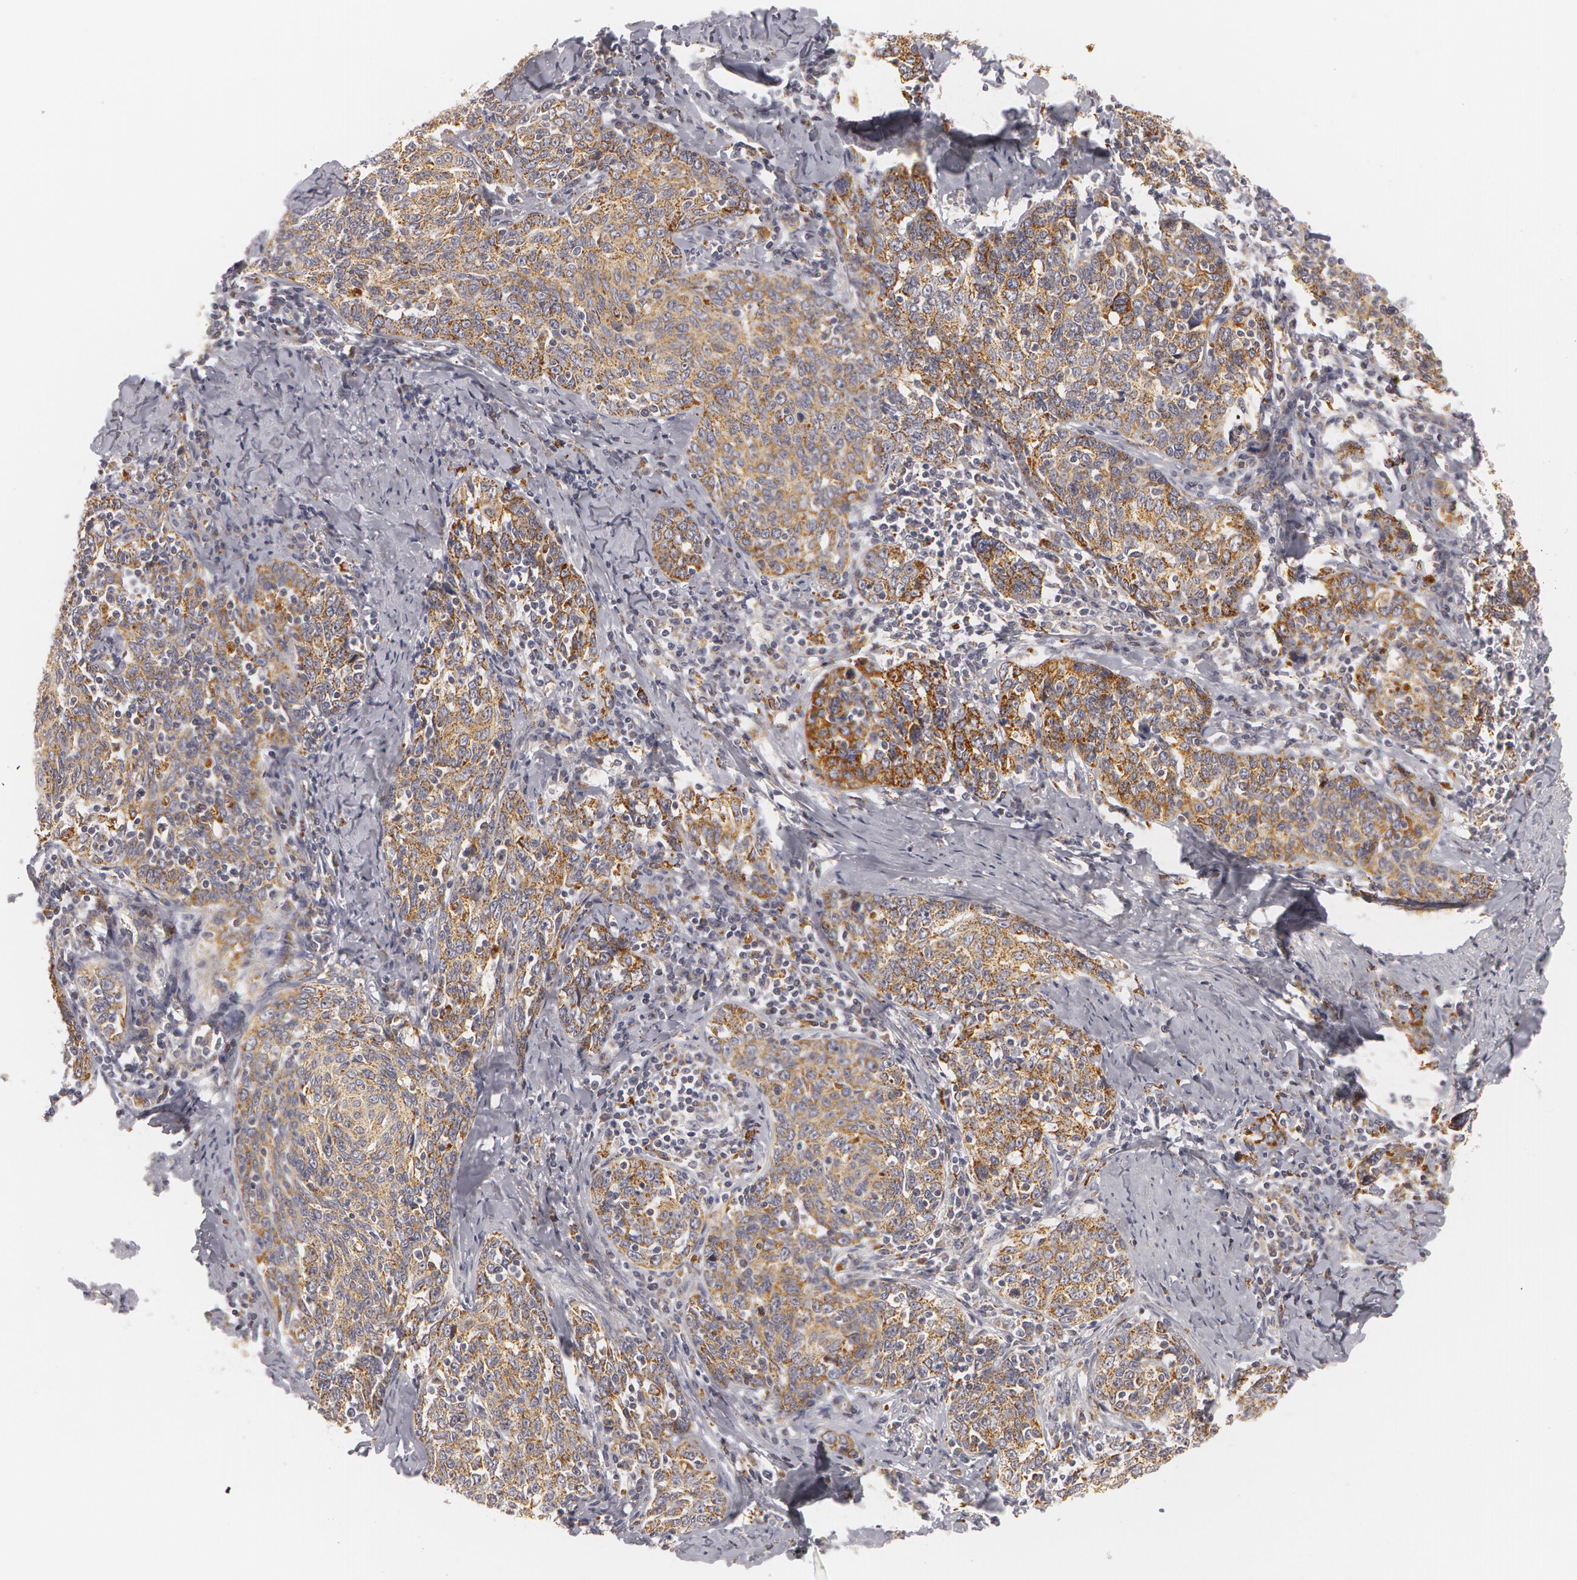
{"staining": {"intensity": "moderate", "quantity": ">75%", "location": "cytoplasmic/membranous"}, "tissue": "cervical cancer", "cell_type": "Tumor cells", "image_type": "cancer", "snomed": [{"axis": "morphology", "description": "Squamous cell carcinoma, NOS"}, {"axis": "topography", "description": "Cervix"}], "caption": "Moderate cytoplasmic/membranous positivity for a protein is identified in approximately >75% of tumor cells of cervical cancer (squamous cell carcinoma) using IHC.", "gene": "C7", "patient": {"sex": "female", "age": 41}}